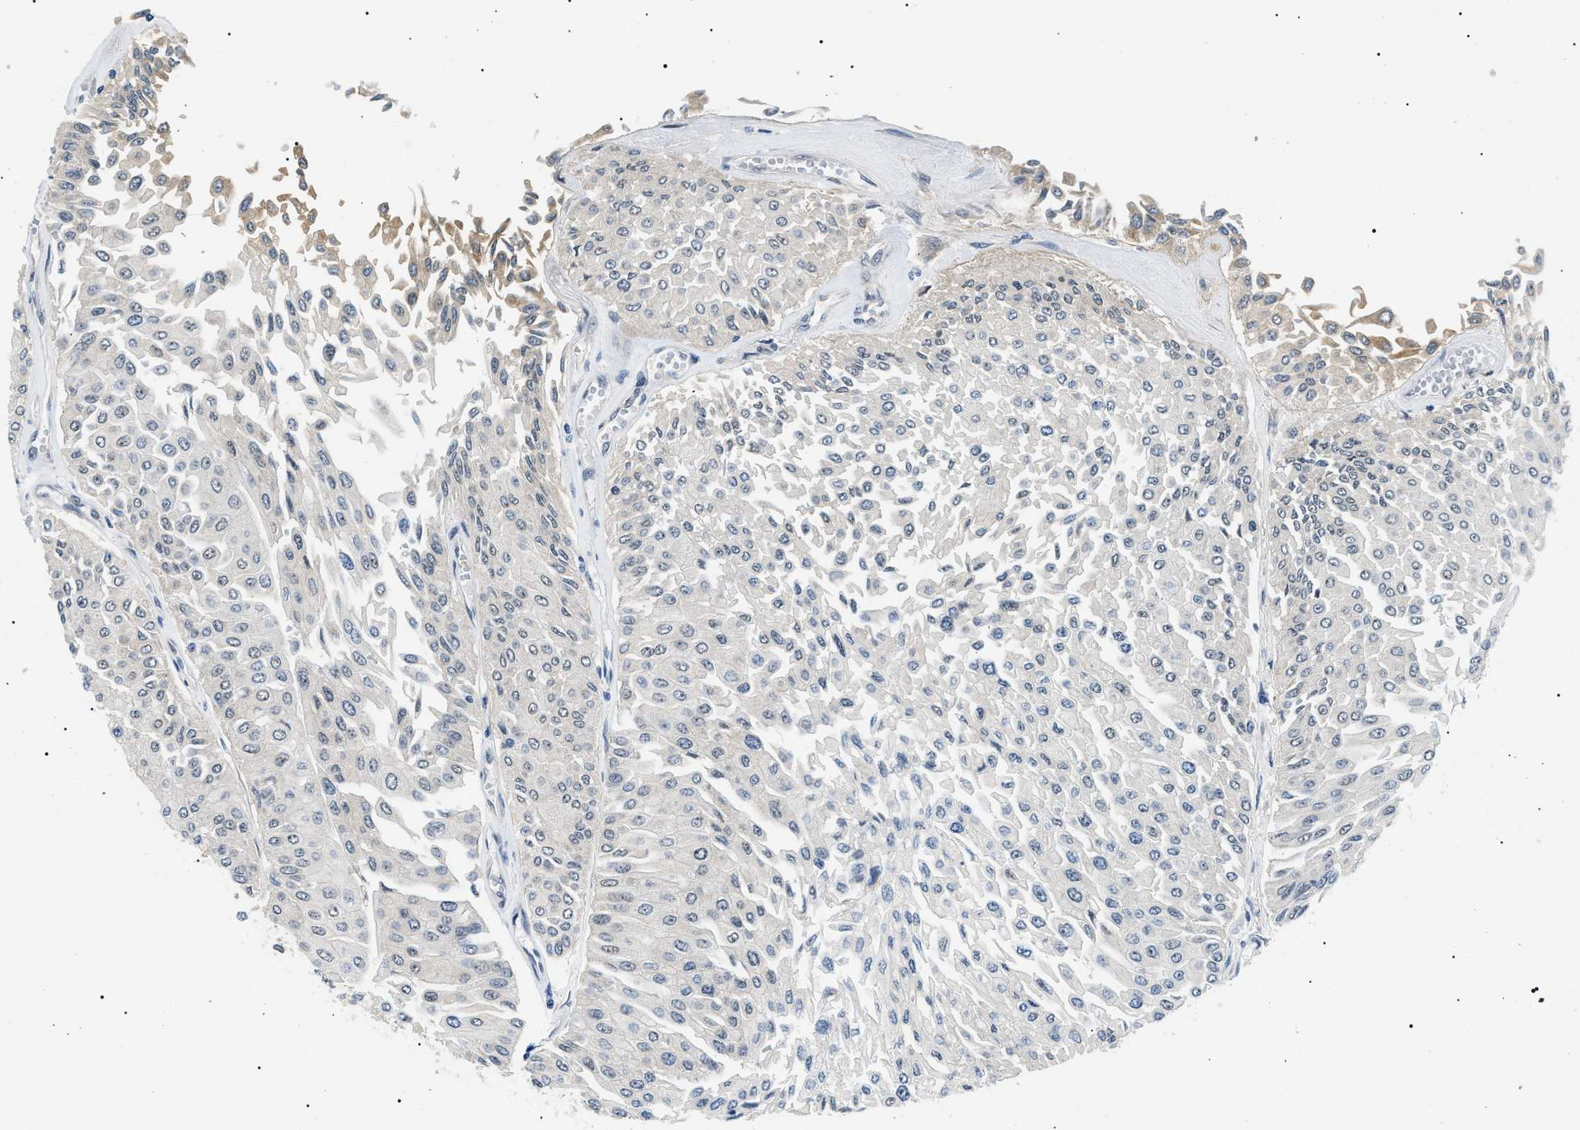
{"staining": {"intensity": "negative", "quantity": "none", "location": "none"}, "tissue": "urothelial cancer", "cell_type": "Tumor cells", "image_type": "cancer", "snomed": [{"axis": "morphology", "description": "Urothelial carcinoma, Low grade"}, {"axis": "topography", "description": "Urinary bladder"}], "caption": "Protein analysis of low-grade urothelial carcinoma shows no significant positivity in tumor cells. The staining was performed using DAB (3,3'-diaminobenzidine) to visualize the protein expression in brown, while the nuclei were stained in blue with hematoxylin (Magnification: 20x).", "gene": "CWC25", "patient": {"sex": "male", "age": 67}}